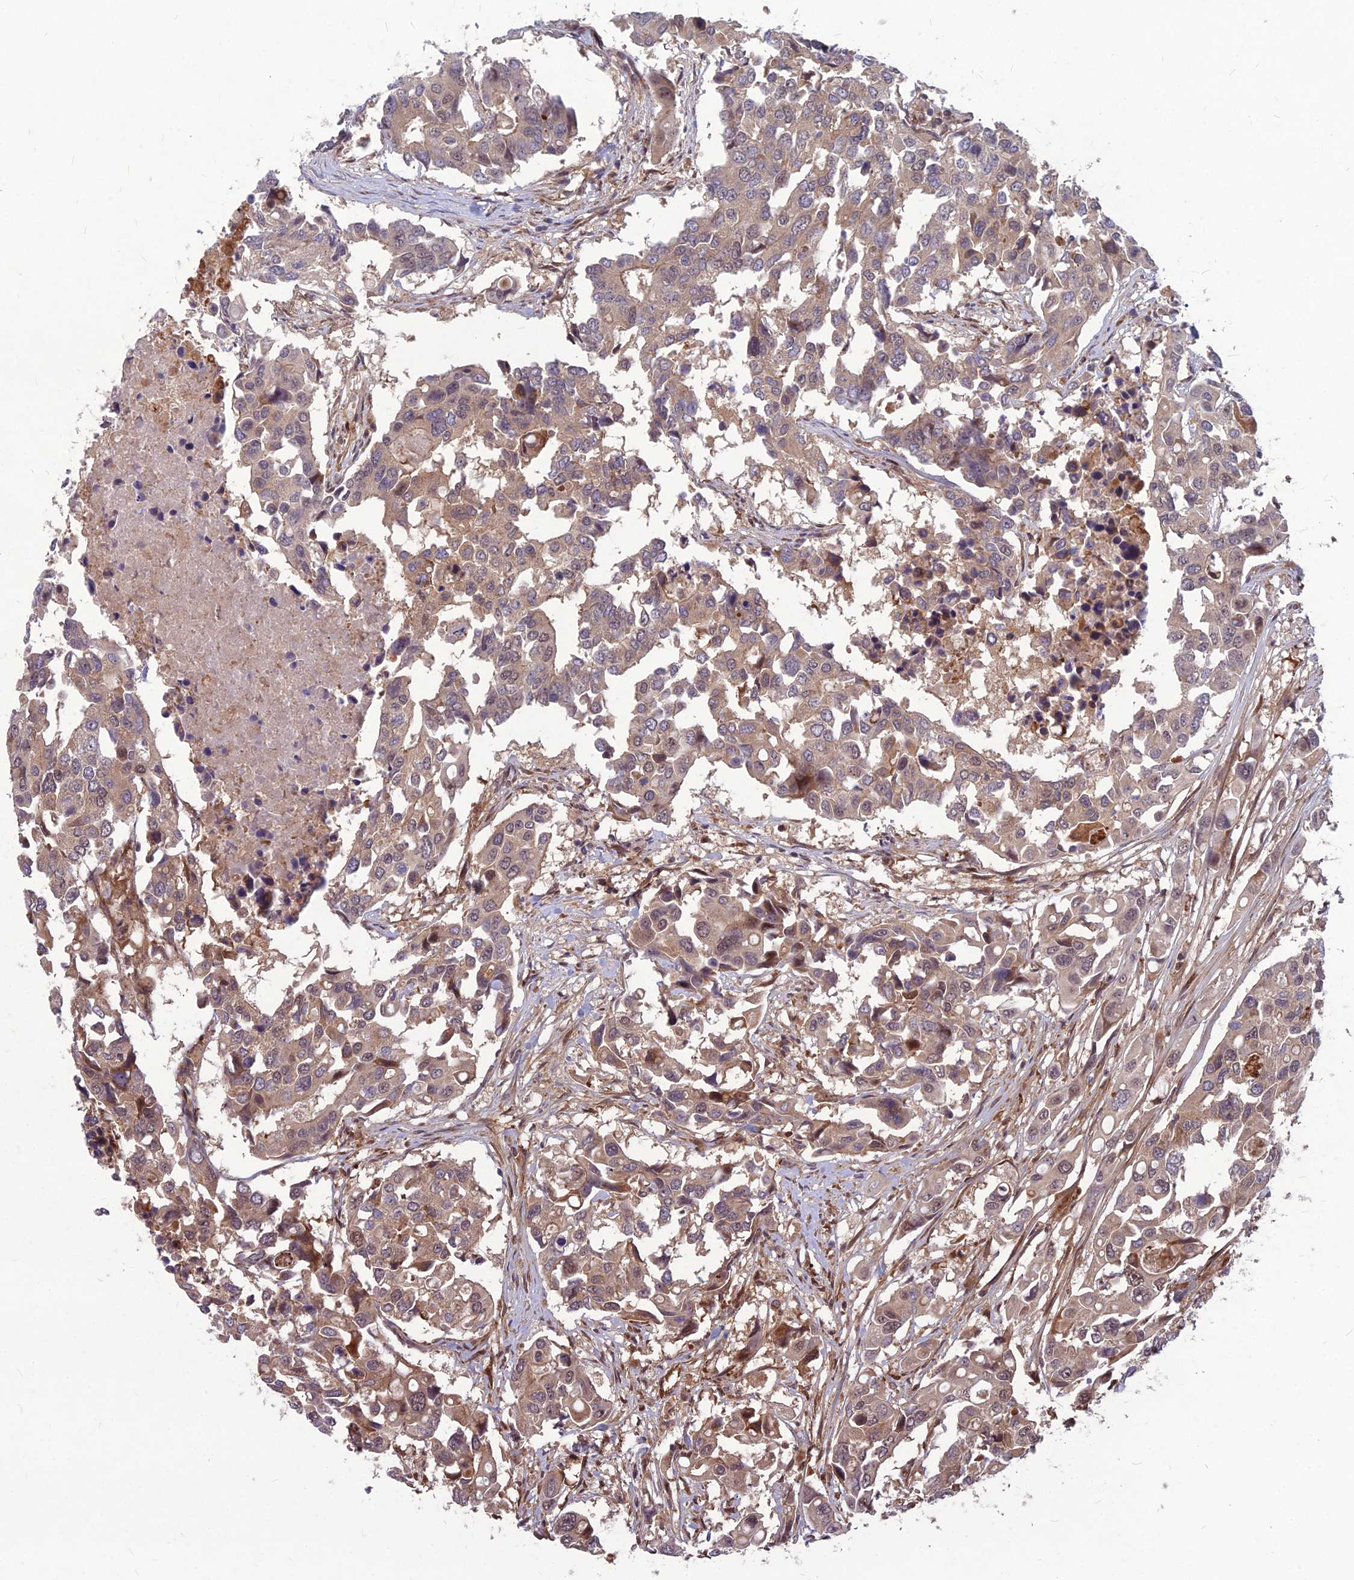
{"staining": {"intensity": "weak", "quantity": "<25%", "location": "cytoplasmic/membranous"}, "tissue": "colorectal cancer", "cell_type": "Tumor cells", "image_type": "cancer", "snomed": [{"axis": "morphology", "description": "Adenocarcinoma, NOS"}, {"axis": "topography", "description": "Colon"}], "caption": "Immunohistochemical staining of human colorectal cancer displays no significant positivity in tumor cells.", "gene": "MFSD8", "patient": {"sex": "male", "age": 77}}